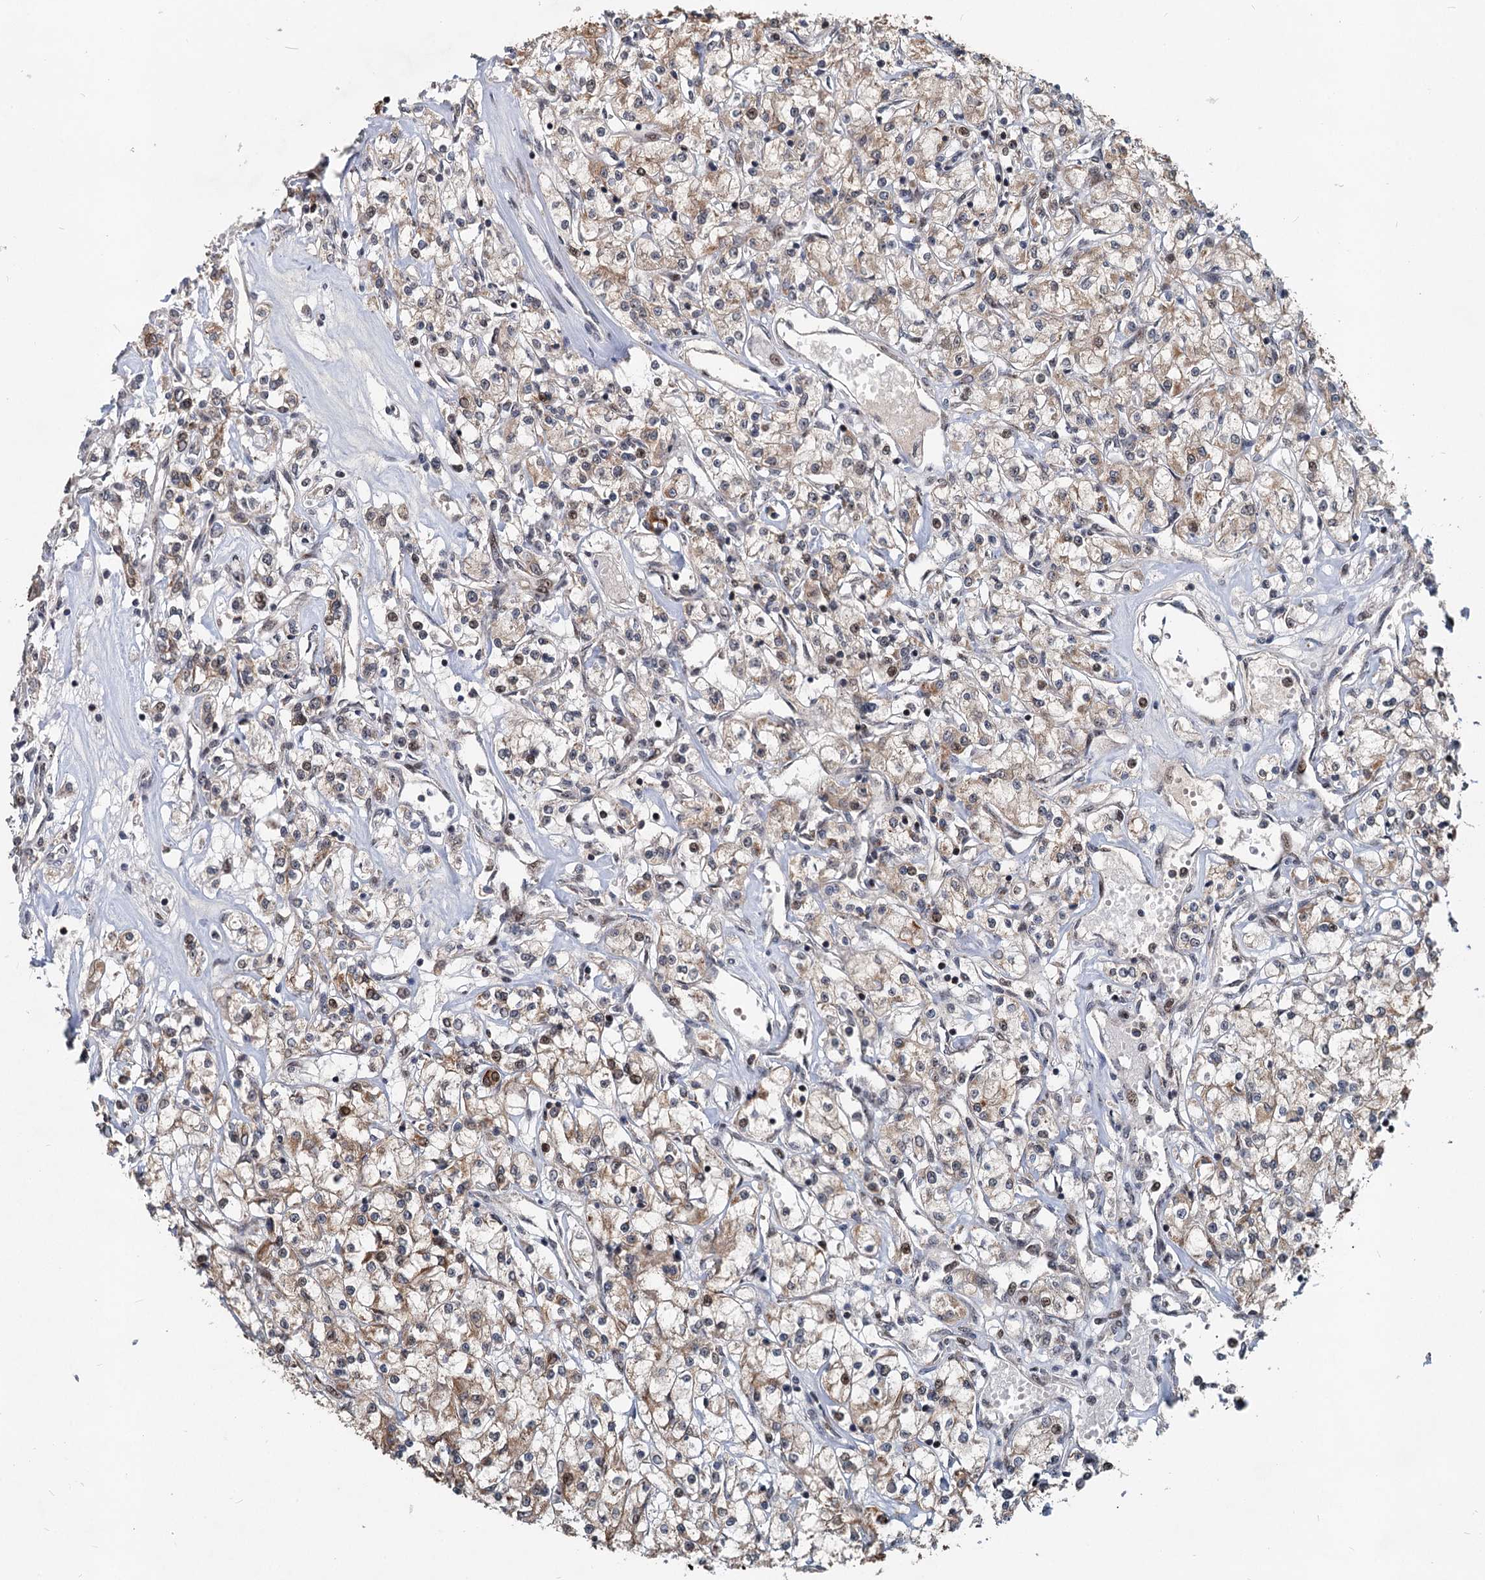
{"staining": {"intensity": "weak", "quantity": "25%-75%", "location": "cytoplasmic/membranous"}, "tissue": "renal cancer", "cell_type": "Tumor cells", "image_type": "cancer", "snomed": [{"axis": "morphology", "description": "Adenocarcinoma, NOS"}, {"axis": "topography", "description": "Kidney"}], "caption": "About 25%-75% of tumor cells in human renal adenocarcinoma reveal weak cytoplasmic/membranous protein staining as visualized by brown immunohistochemical staining.", "gene": "RITA1", "patient": {"sex": "female", "age": 59}}